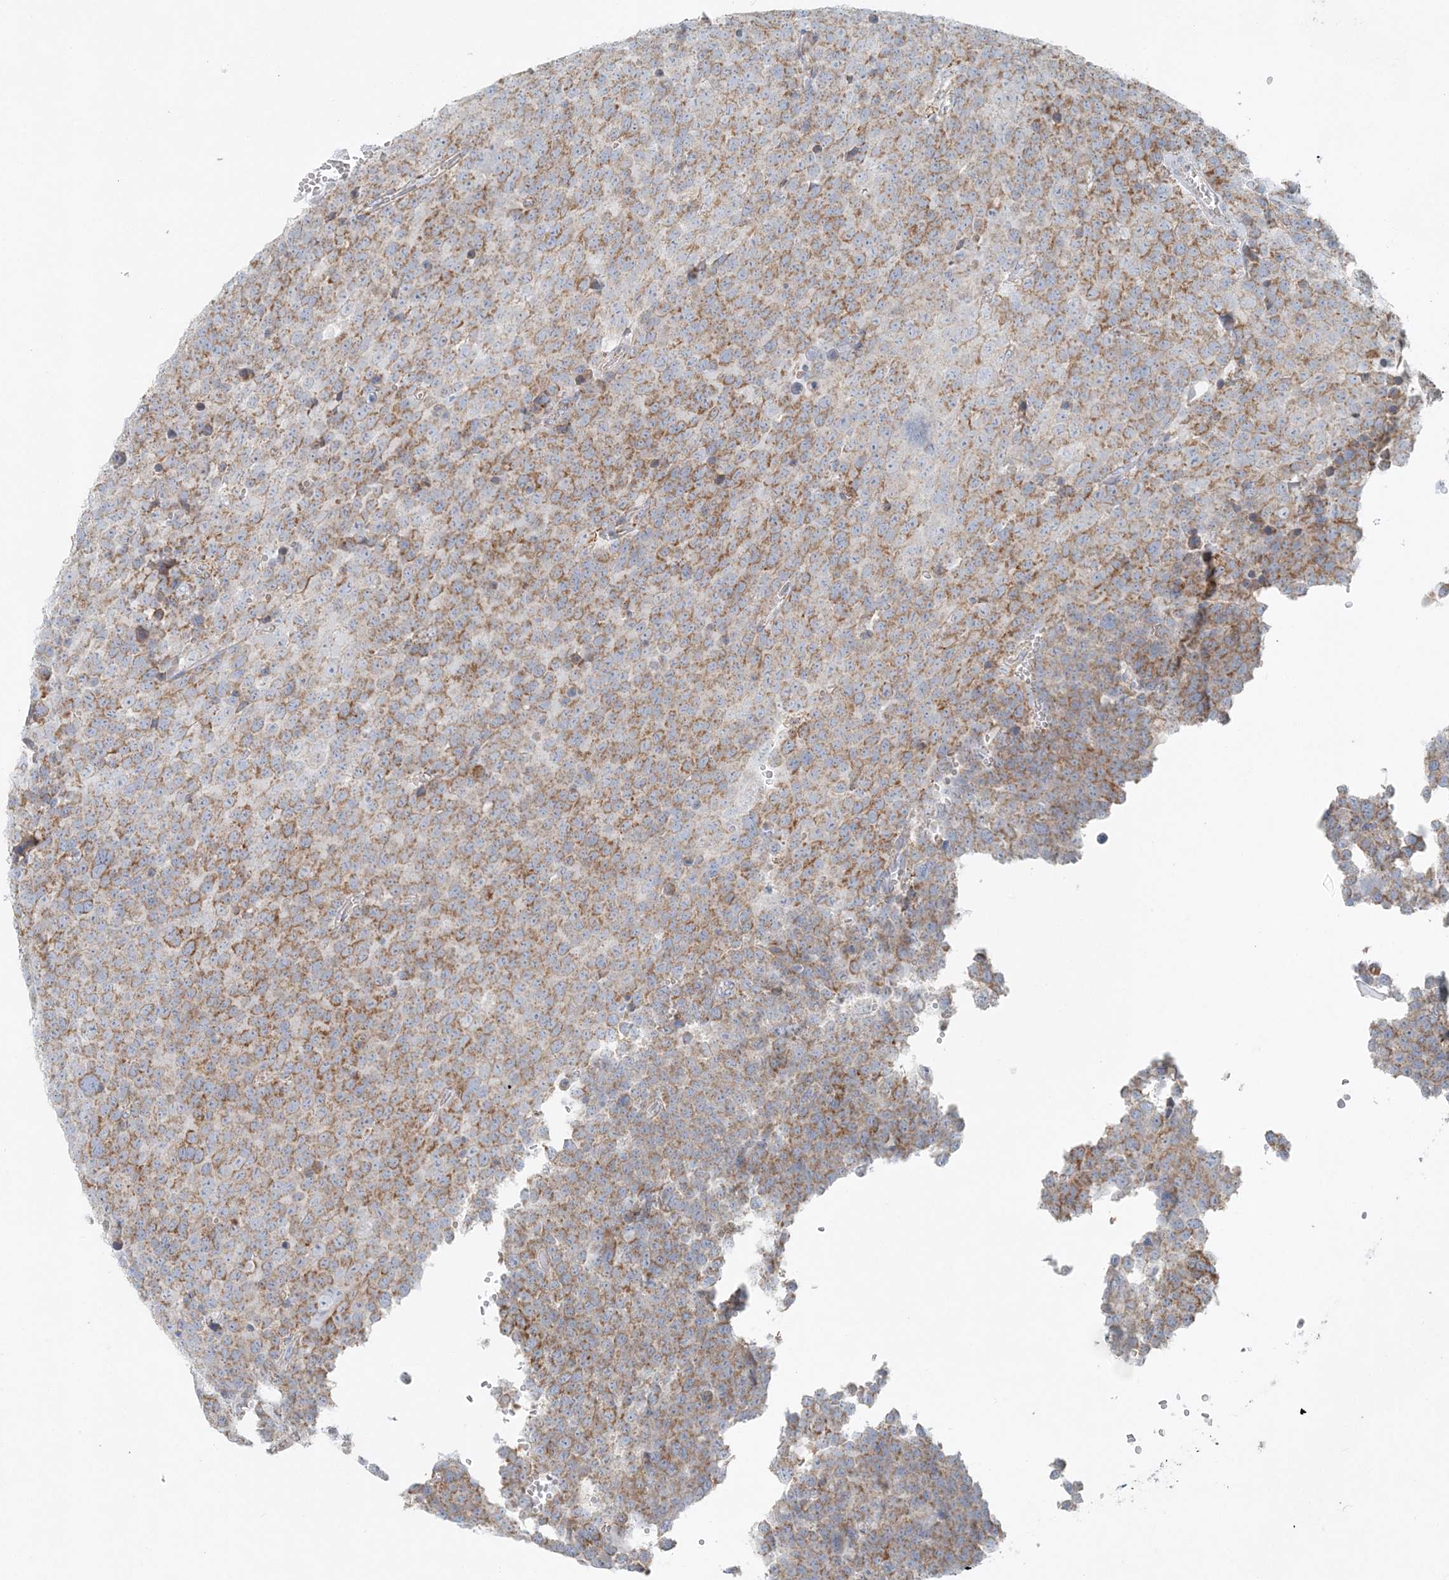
{"staining": {"intensity": "moderate", "quantity": ">75%", "location": "cytoplasmic/membranous"}, "tissue": "testis cancer", "cell_type": "Tumor cells", "image_type": "cancer", "snomed": [{"axis": "morphology", "description": "Seminoma, NOS"}, {"axis": "topography", "description": "Testis"}], "caption": "Moderate cytoplasmic/membranous expression for a protein is appreciated in approximately >75% of tumor cells of seminoma (testis) using immunohistochemistry.", "gene": "PCCB", "patient": {"sex": "male", "age": 71}}